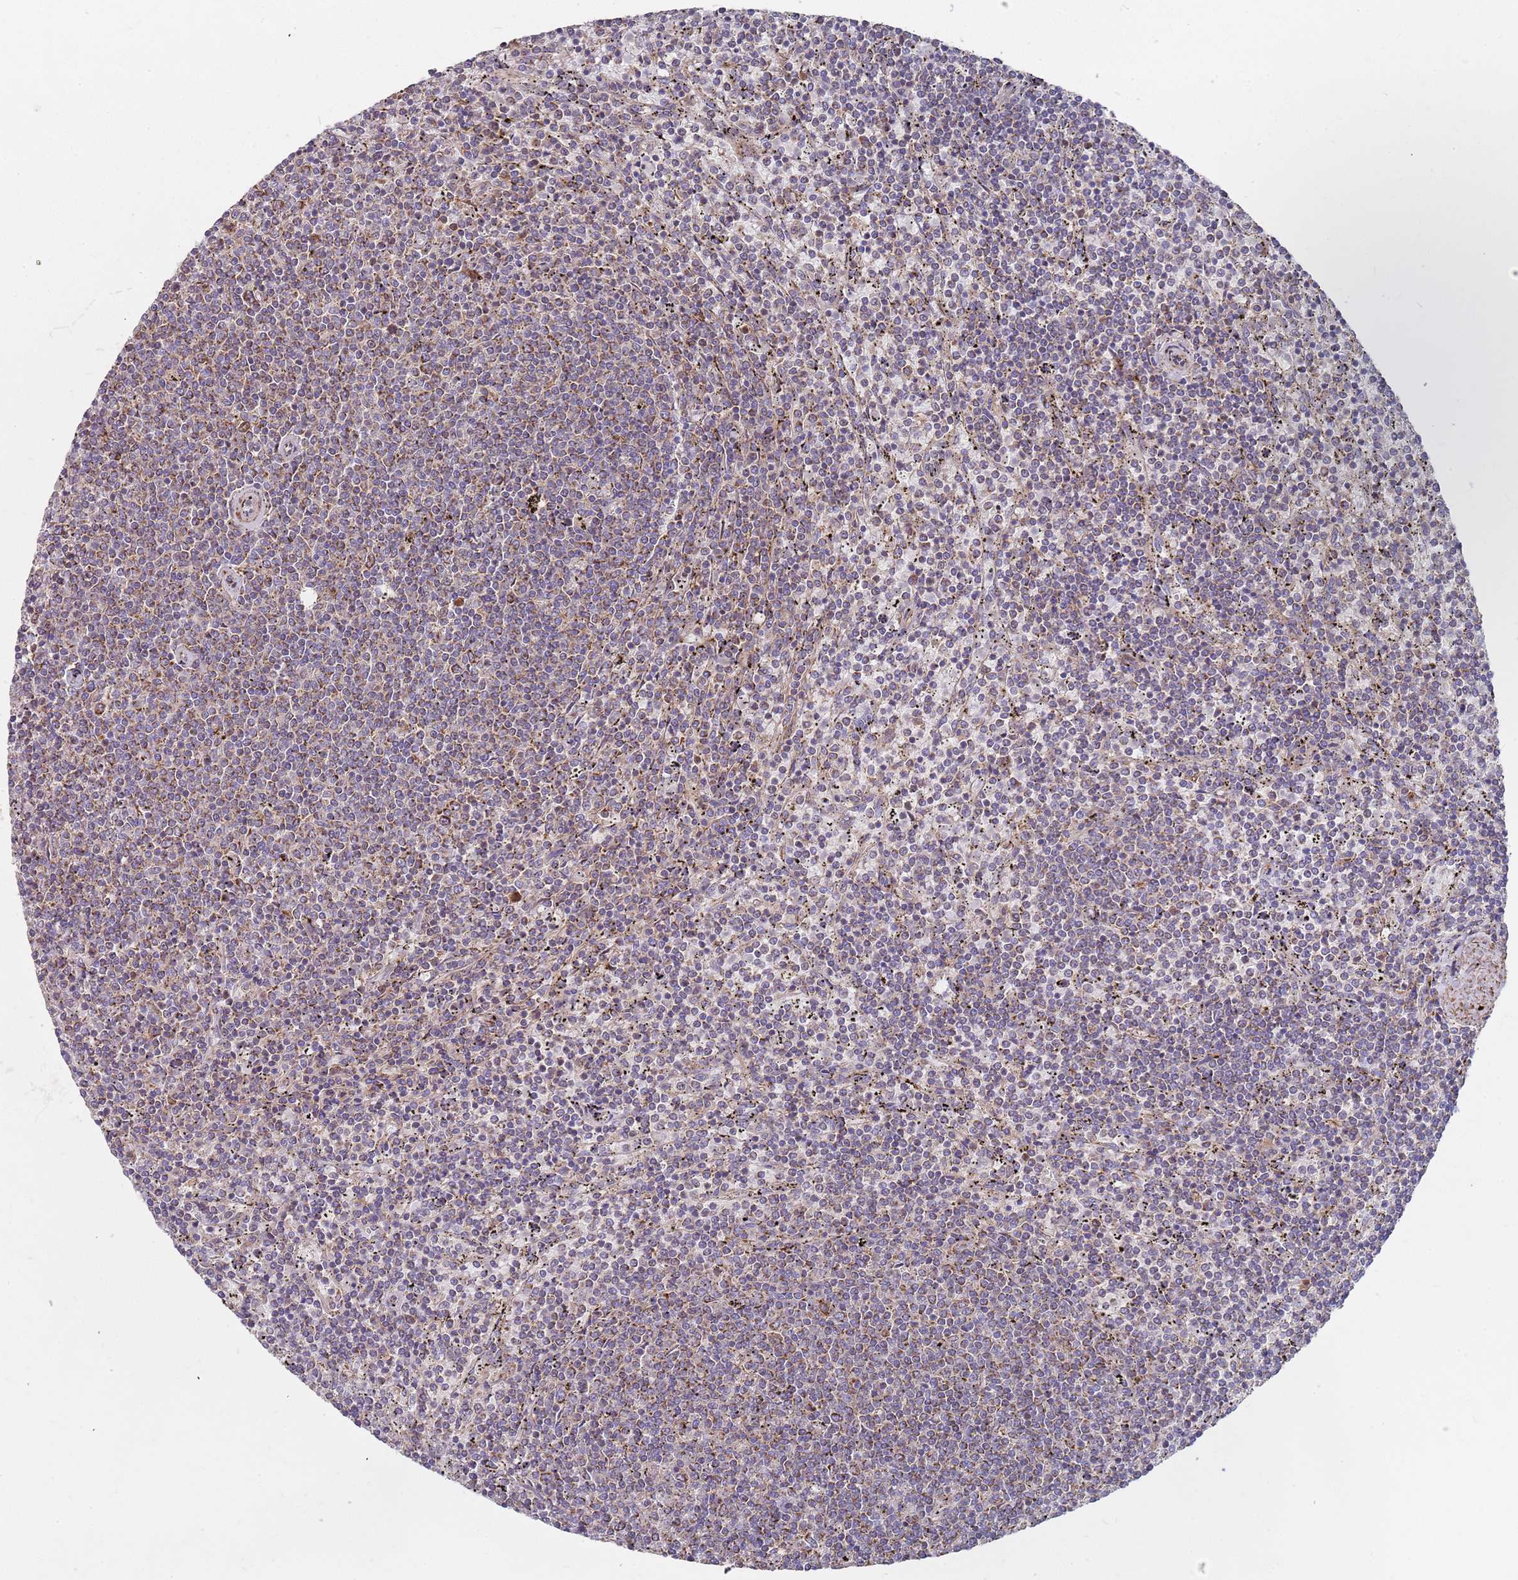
{"staining": {"intensity": "moderate", "quantity": "25%-75%", "location": "cytoplasmic/membranous"}, "tissue": "lymphoma", "cell_type": "Tumor cells", "image_type": "cancer", "snomed": [{"axis": "morphology", "description": "Malignant lymphoma, non-Hodgkin's type, Low grade"}, {"axis": "topography", "description": "Spleen"}], "caption": "This is a micrograph of IHC staining of low-grade malignant lymphoma, non-Hodgkin's type, which shows moderate positivity in the cytoplasmic/membranous of tumor cells.", "gene": "WDFY3", "patient": {"sex": "female", "age": 50}}